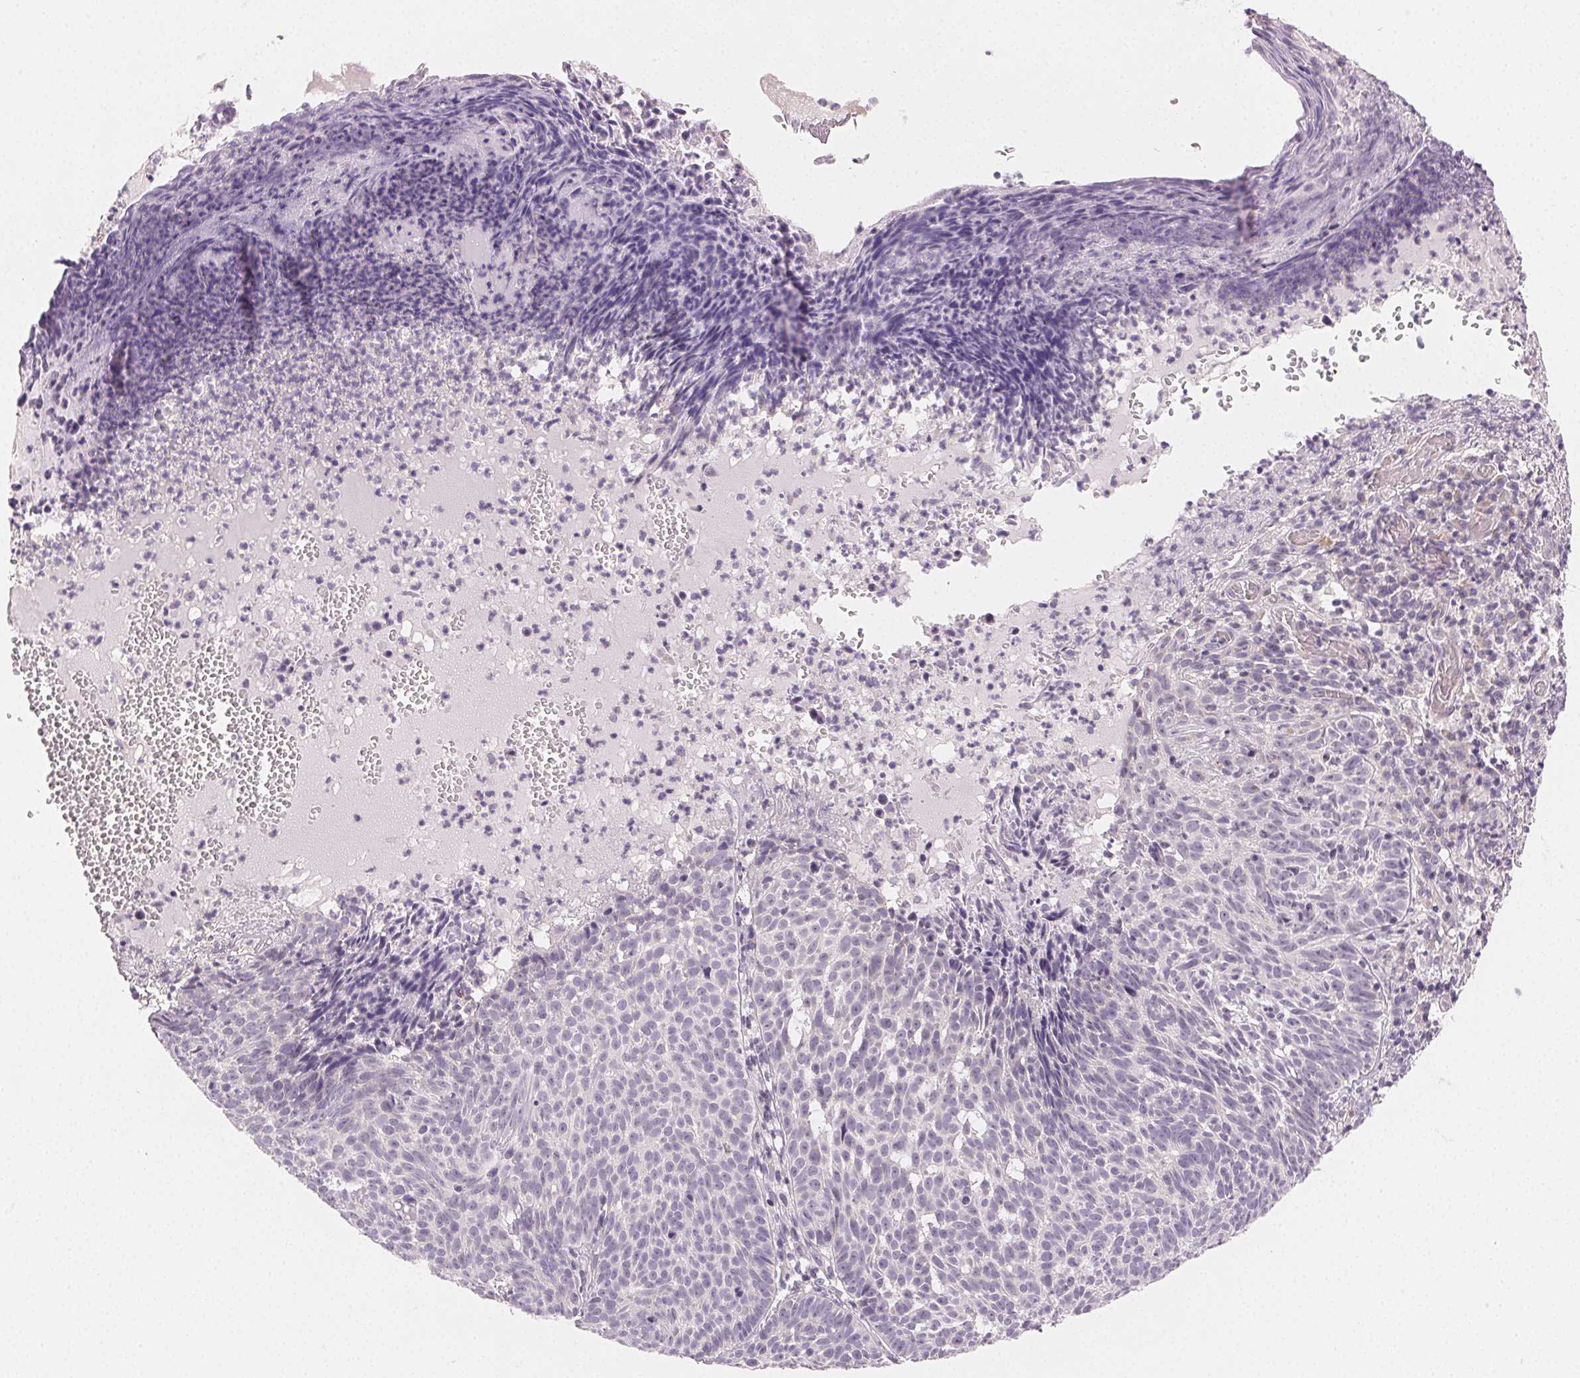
{"staining": {"intensity": "negative", "quantity": "none", "location": "none"}, "tissue": "skin cancer", "cell_type": "Tumor cells", "image_type": "cancer", "snomed": [{"axis": "morphology", "description": "Basal cell carcinoma"}, {"axis": "topography", "description": "Skin"}], "caption": "Protein analysis of basal cell carcinoma (skin) reveals no significant expression in tumor cells. (Stains: DAB immunohistochemistry (IHC) with hematoxylin counter stain, Microscopy: brightfield microscopy at high magnification).", "gene": "MYBL1", "patient": {"sex": "male", "age": 90}}